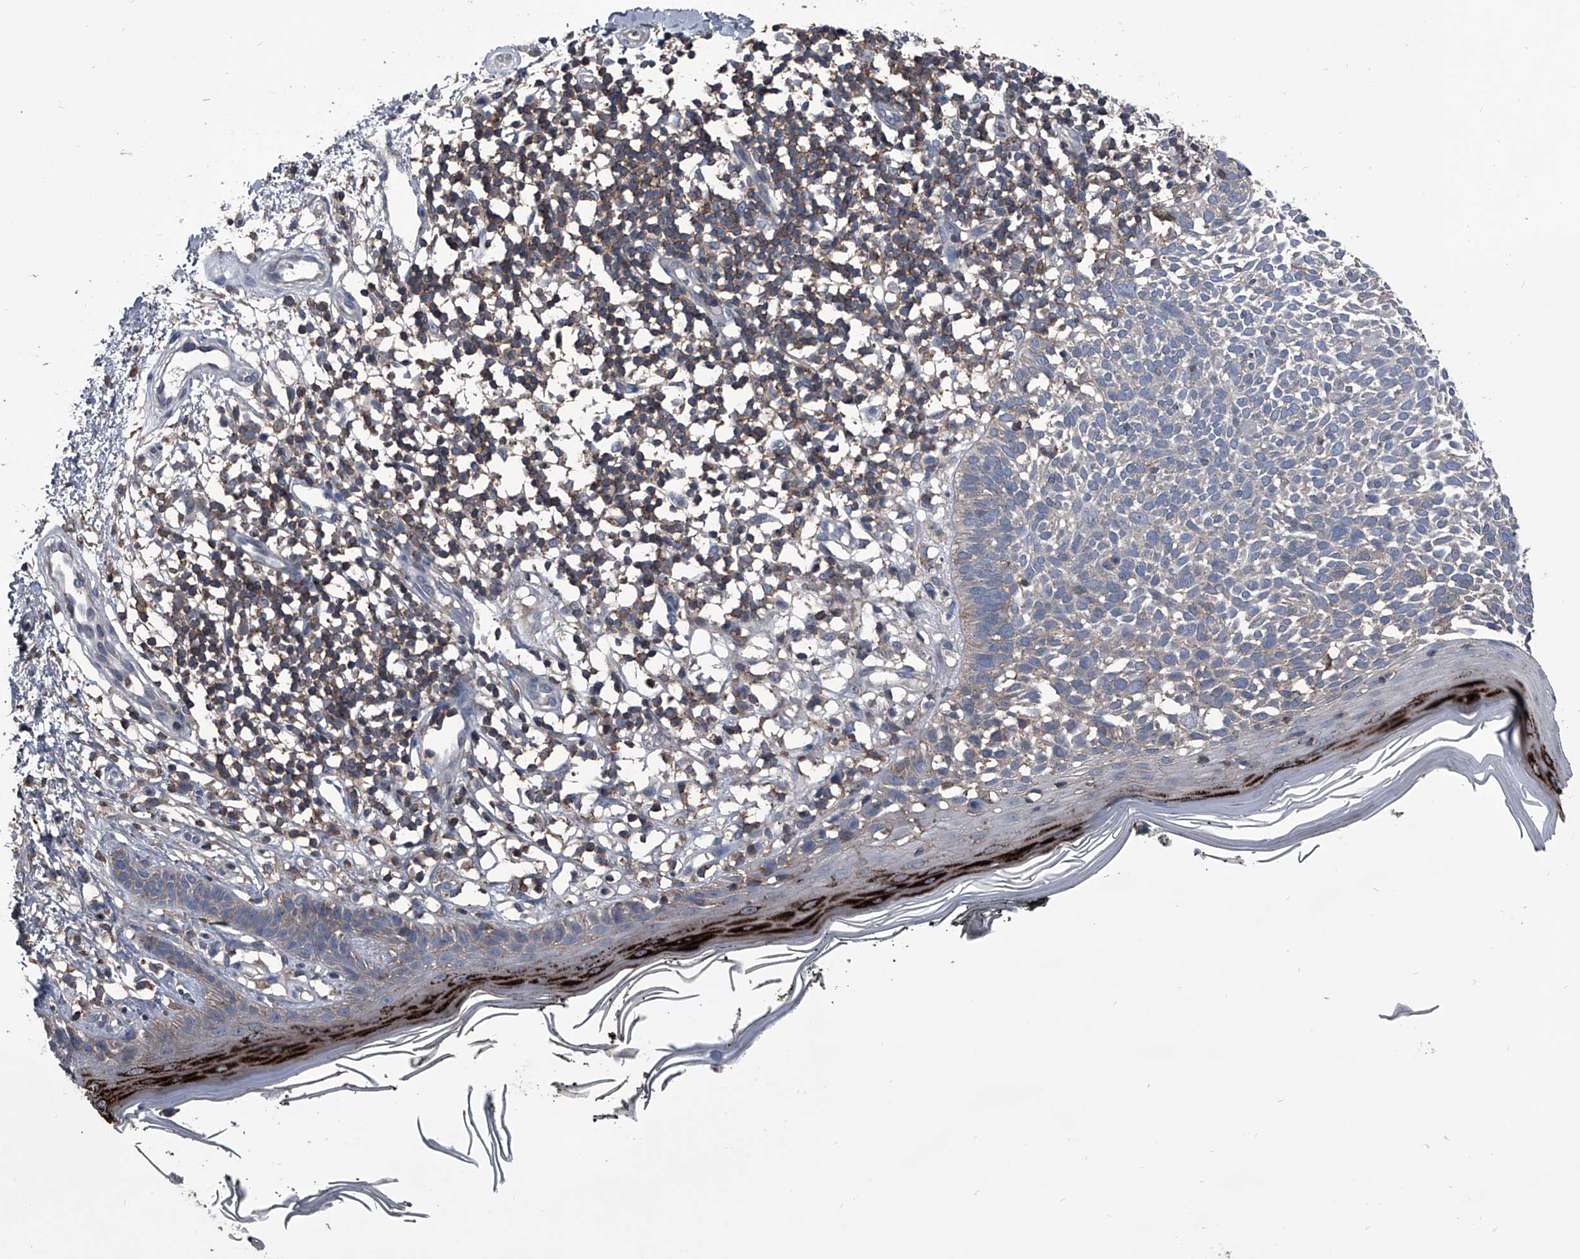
{"staining": {"intensity": "weak", "quantity": "<25%", "location": "cytoplasmic/membranous"}, "tissue": "skin cancer", "cell_type": "Tumor cells", "image_type": "cancer", "snomed": [{"axis": "morphology", "description": "Basal cell carcinoma"}, {"axis": "topography", "description": "Skin"}], "caption": "Immunohistochemistry micrograph of neoplastic tissue: human skin basal cell carcinoma stained with DAB shows no significant protein staining in tumor cells.", "gene": "PIP5K1A", "patient": {"sex": "female", "age": 64}}